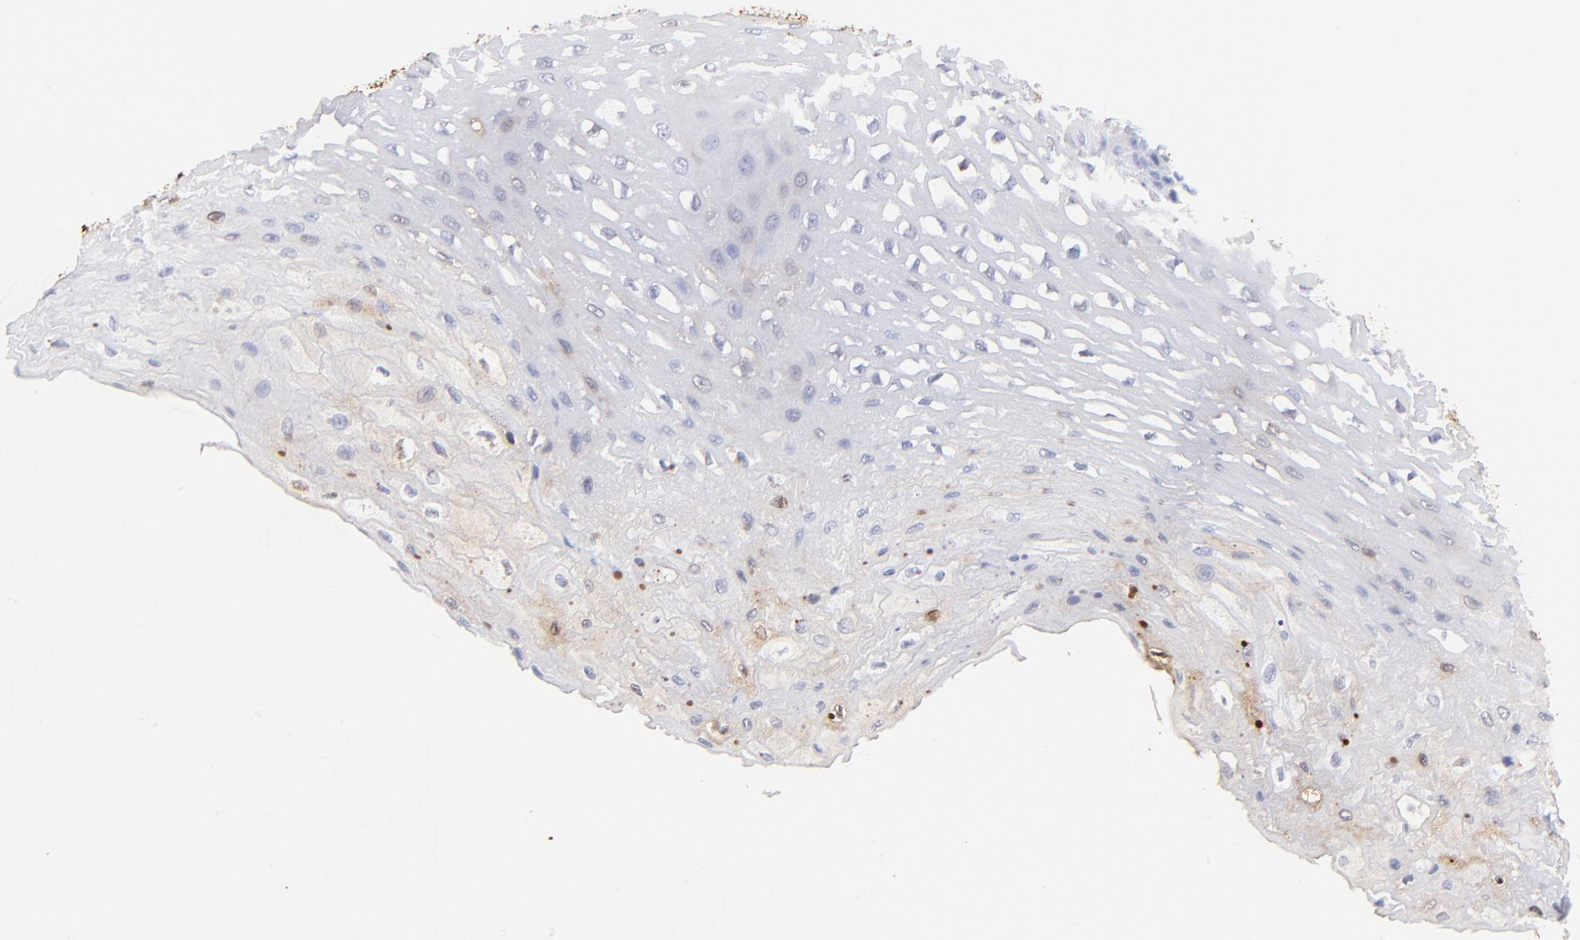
{"staining": {"intensity": "weak", "quantity": "<25%", "location": "nuclear"}, "tissue": "esophagus", "cell_type": "Squamous epithelial cells", "image_type": "normal", "snomed": [{"axis": "morphology", "description": "Normal tissue, NOS"}, {"axis": "topography", "description": "Esophagus"}], "caption": "Immunohistochemistry histopathology image of unremarkable esophagus stained for a protein (brown), which shows no staining in squamous epithelial cells.", "gene": "S100A12", "patient": {"sex": "female", "age": 72}}